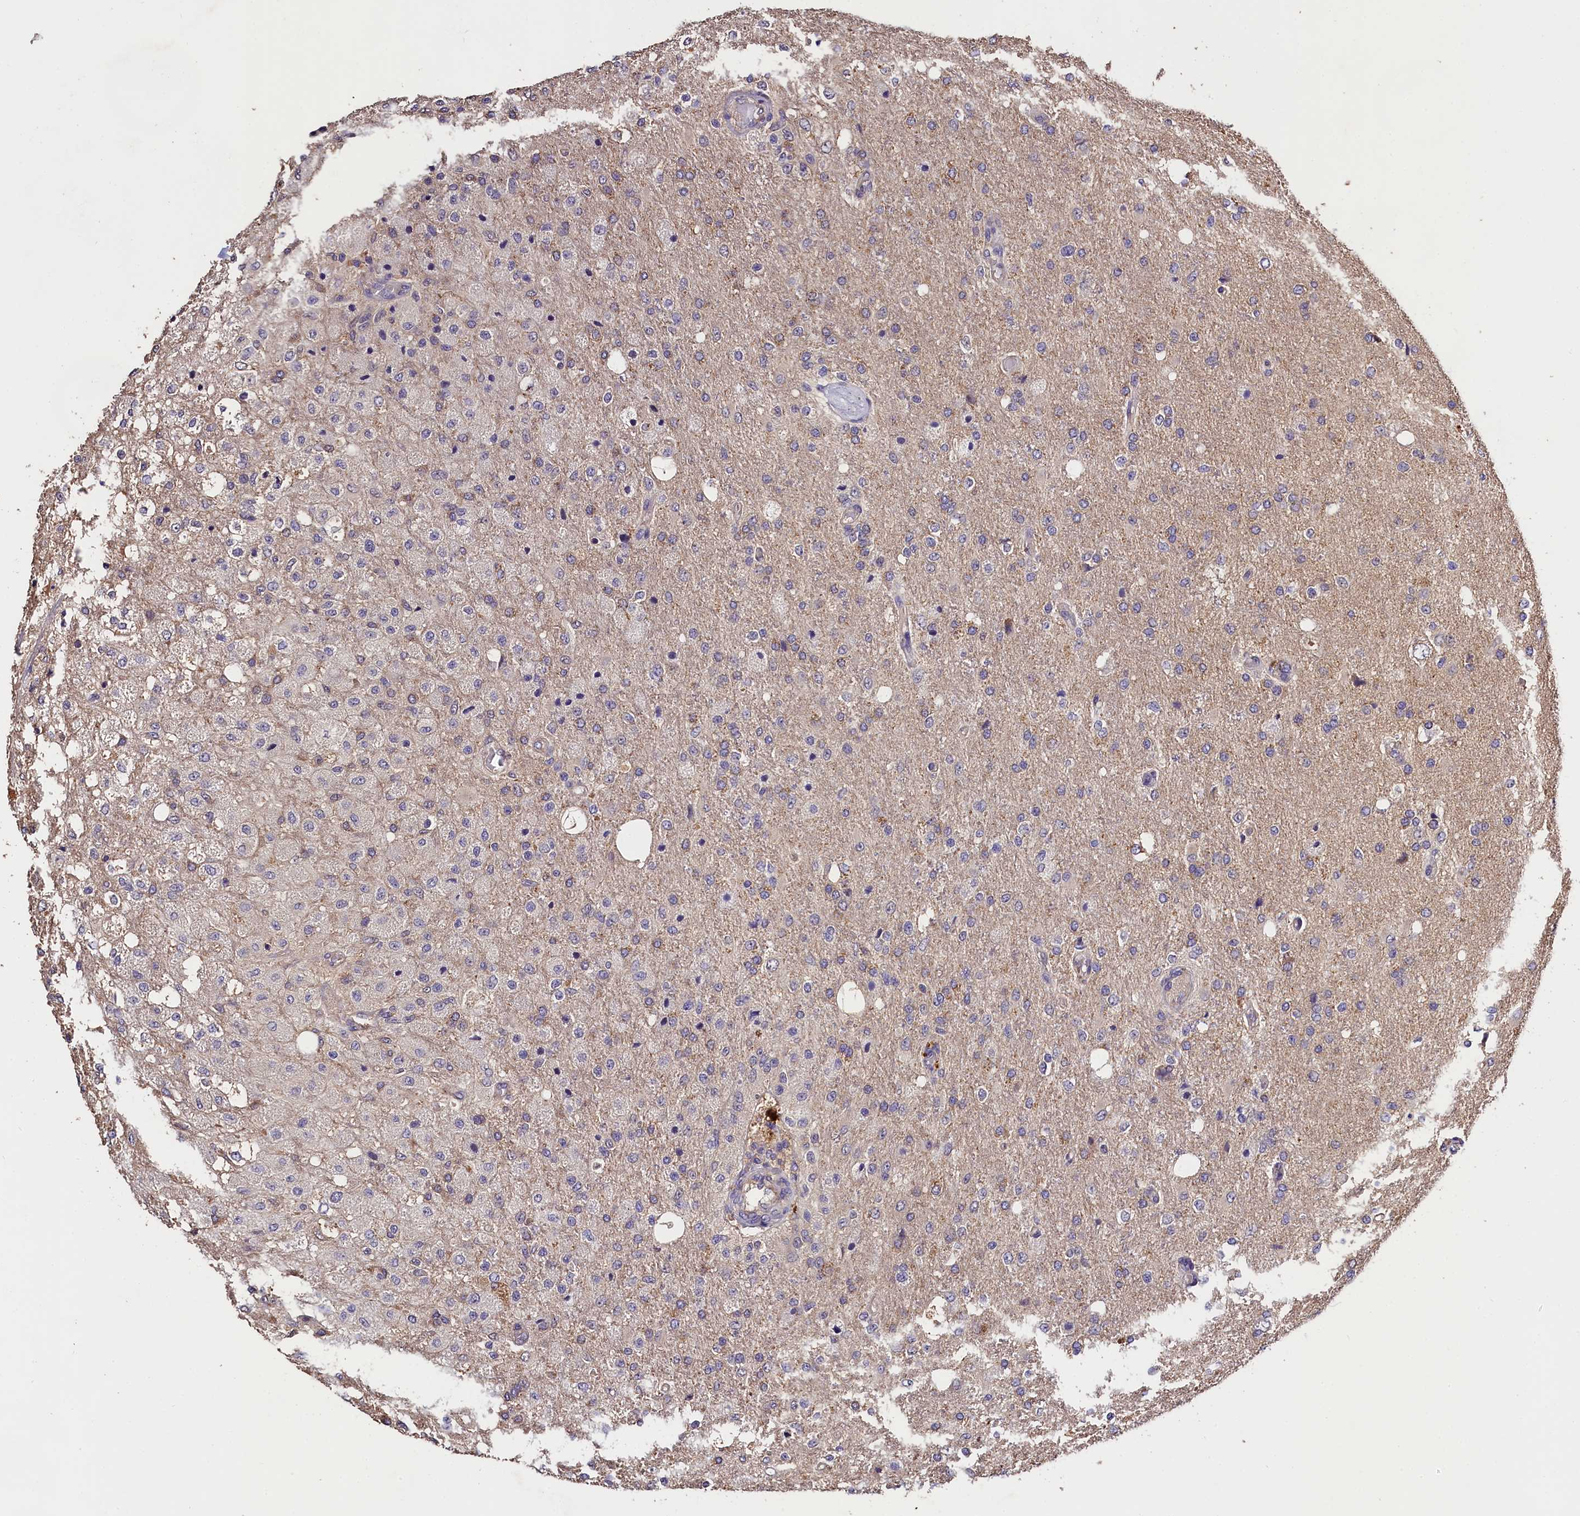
{"staining": {"intensity": "weak", "quantity": "<25%", "location": "cytoplasmic/membranous"}, "tissue": "glioma", "cell_type": "Tumor cells", "image_type": "cancer", "snomed": [{"axis": "morphology", "description": "Normal tissue, NOS"}, {"axis": "morphology", "description": "Glioma, malignant, High grade"}, {"axis": "topography", "description": "Cerebral cortex"}], "caption": "Malignant high-grade glioma was stained to show a protein in brown. There is no significant positivity in tumor cells.", "gene": "OAS3", "patient": {"sex": "male", "age": 77}}